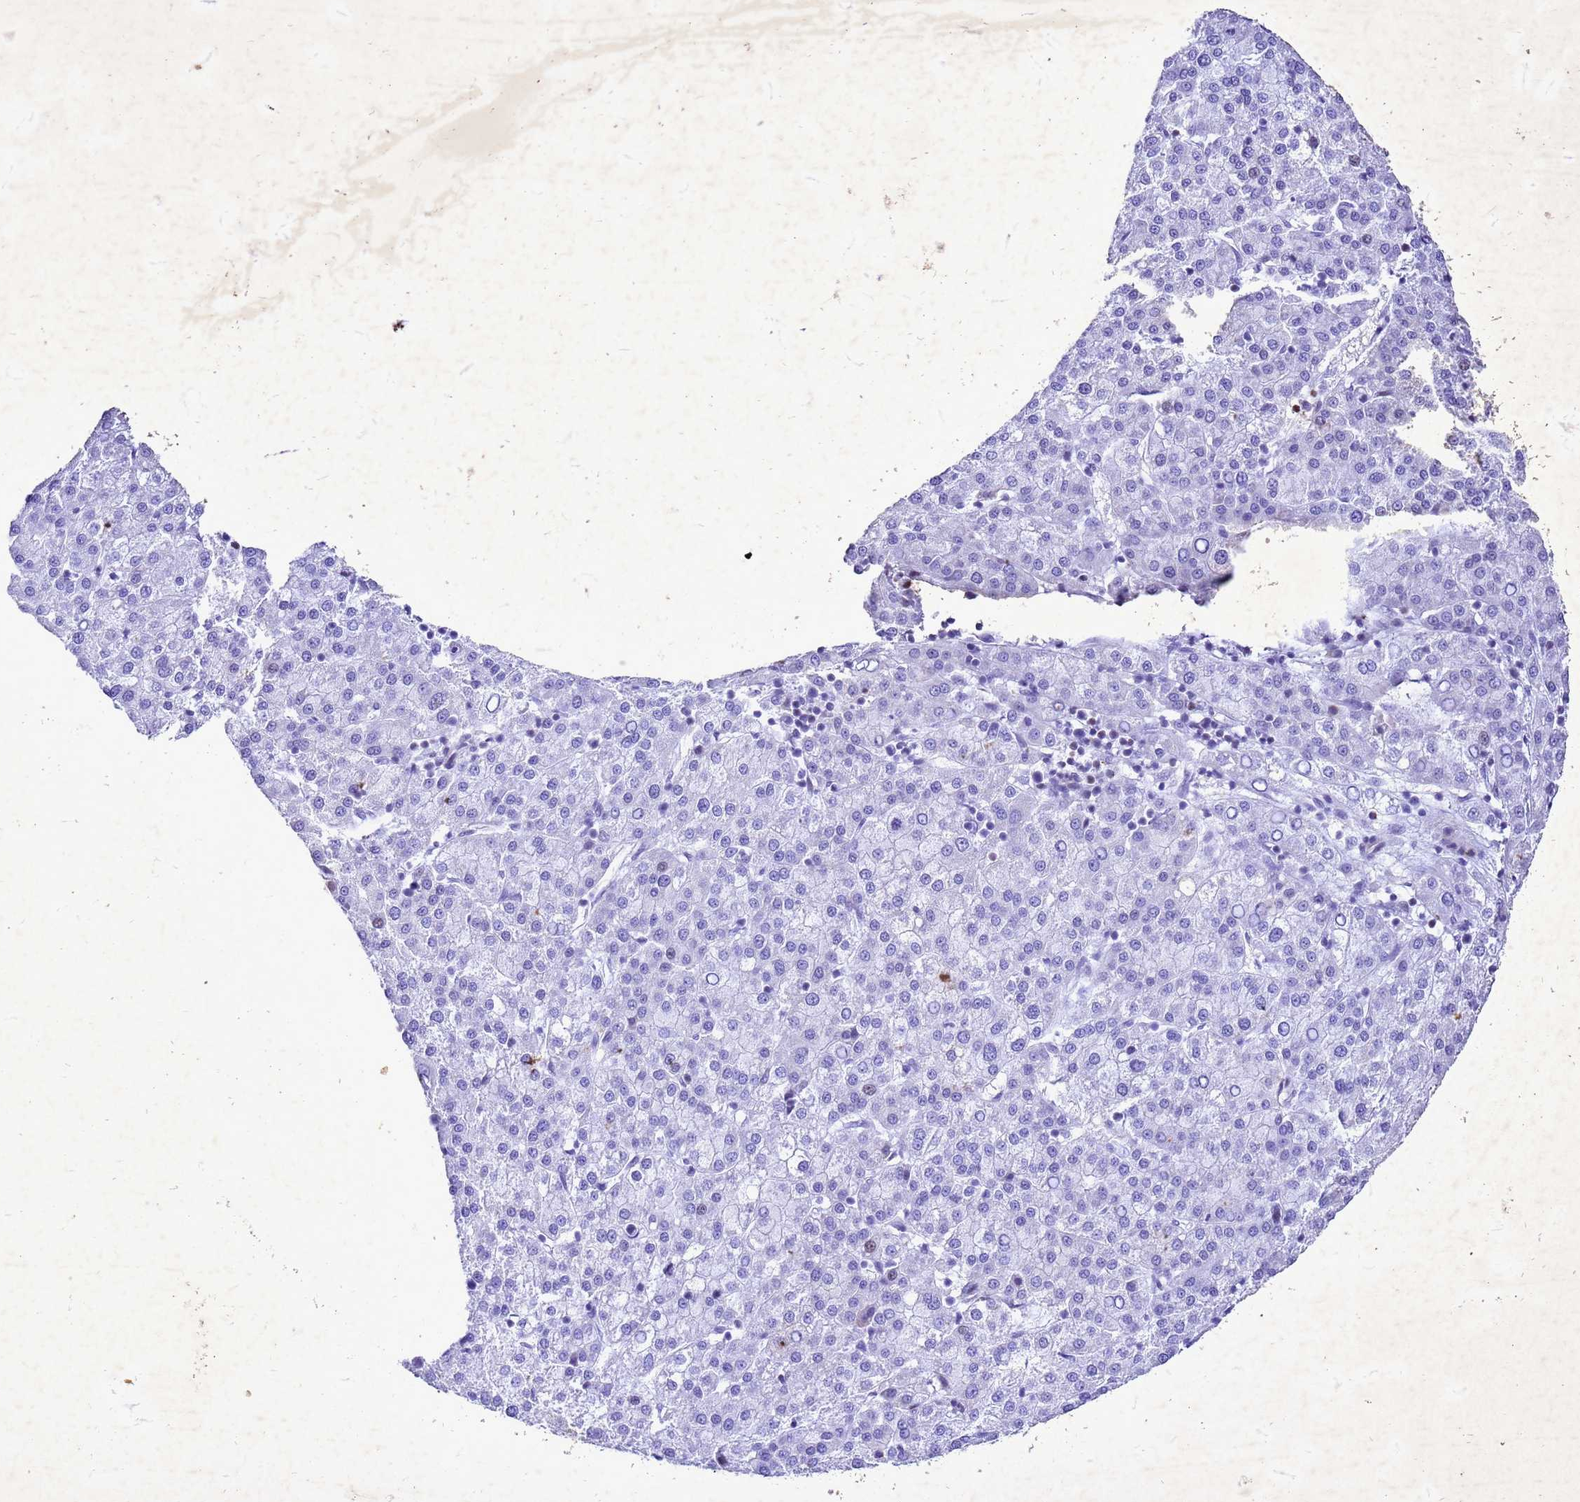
{"staining": {"intensity": "negative", "quantity": "none", "location": "none"}, "tissue": "liver cancer", "cell_type": "Tumor cells", "image_type": "cancer", "snomed": [{"axis": "morphology", "description": "Carcinoma, Hepatocellular, NOS"}, {"axis": "topography", "description": "Liver"}], "caption": "Immunohistochemistry histopathology image of neoplastic tissue: human liver hepatocellular carcinoma stained with DAB shows no significant protein staining in tumor cells.", "gene": "COPS9", "patient": {"sex": "female", "age": 58}}